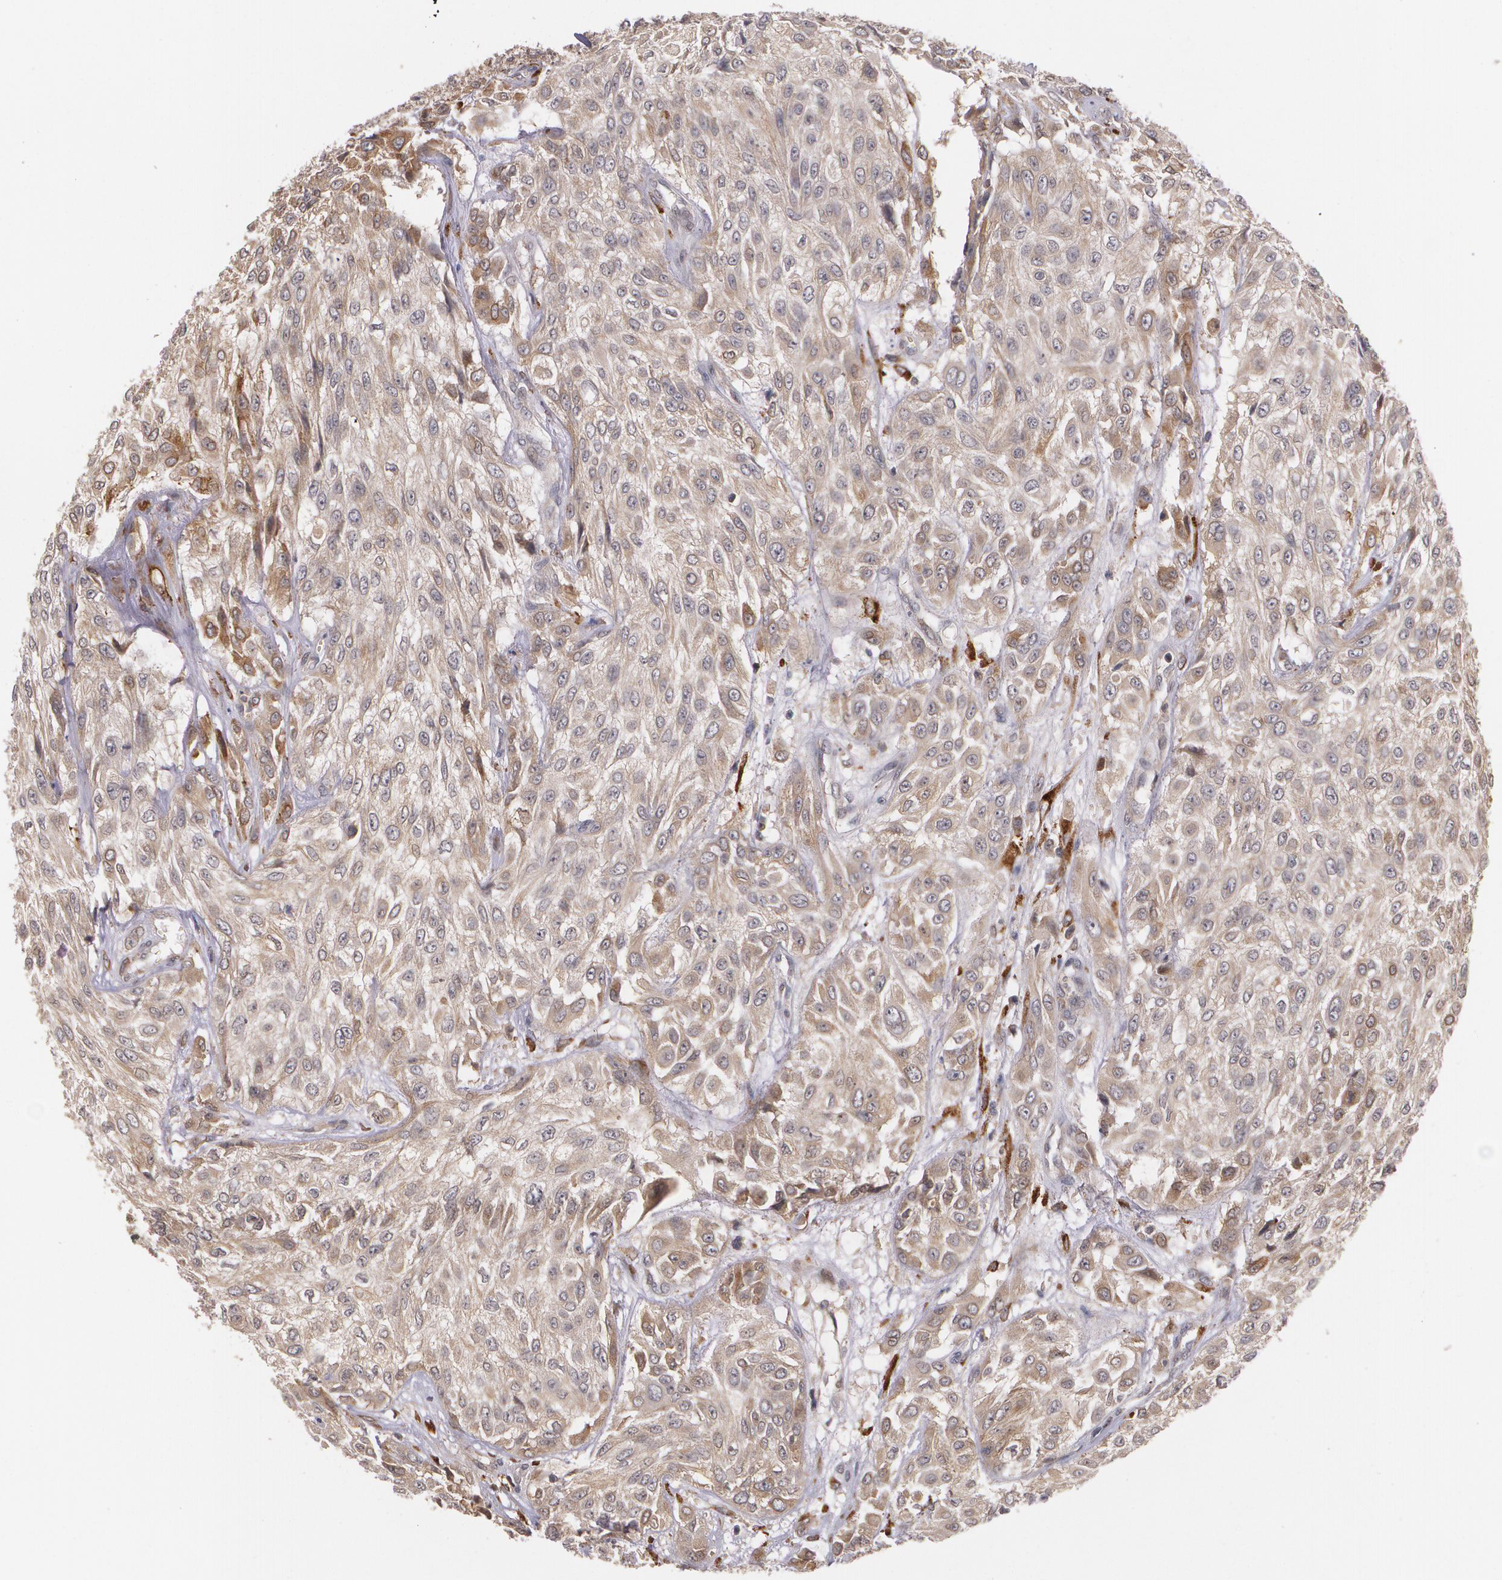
{"staining": {"intensity": "moderate", "quantity": ">75%", "location": "cytoplasmic/membranous"}, "tissue": "urothelial cancer", "cell_type": "Tumor cells", "image_type": "cancer", "snomed": [{"axis": "morphology", "description": "Urothelial carcinoma, High grade"}, {"axis": "topography", "description": "Urinary bladder"}], "caption": "High-grade urothelial carcinoma tissue demonstrates moderate cytoplasmic/membranous expression in about >75% of tumor cells, visualized by immunohistochemistry. The staining is performed using DAB brown chromogen to label protein expression. The nuclei are counter-stained blue using hematoxylin.", "gene": "IFNGR2", "patient": {"sex": "male", "age": 57}}